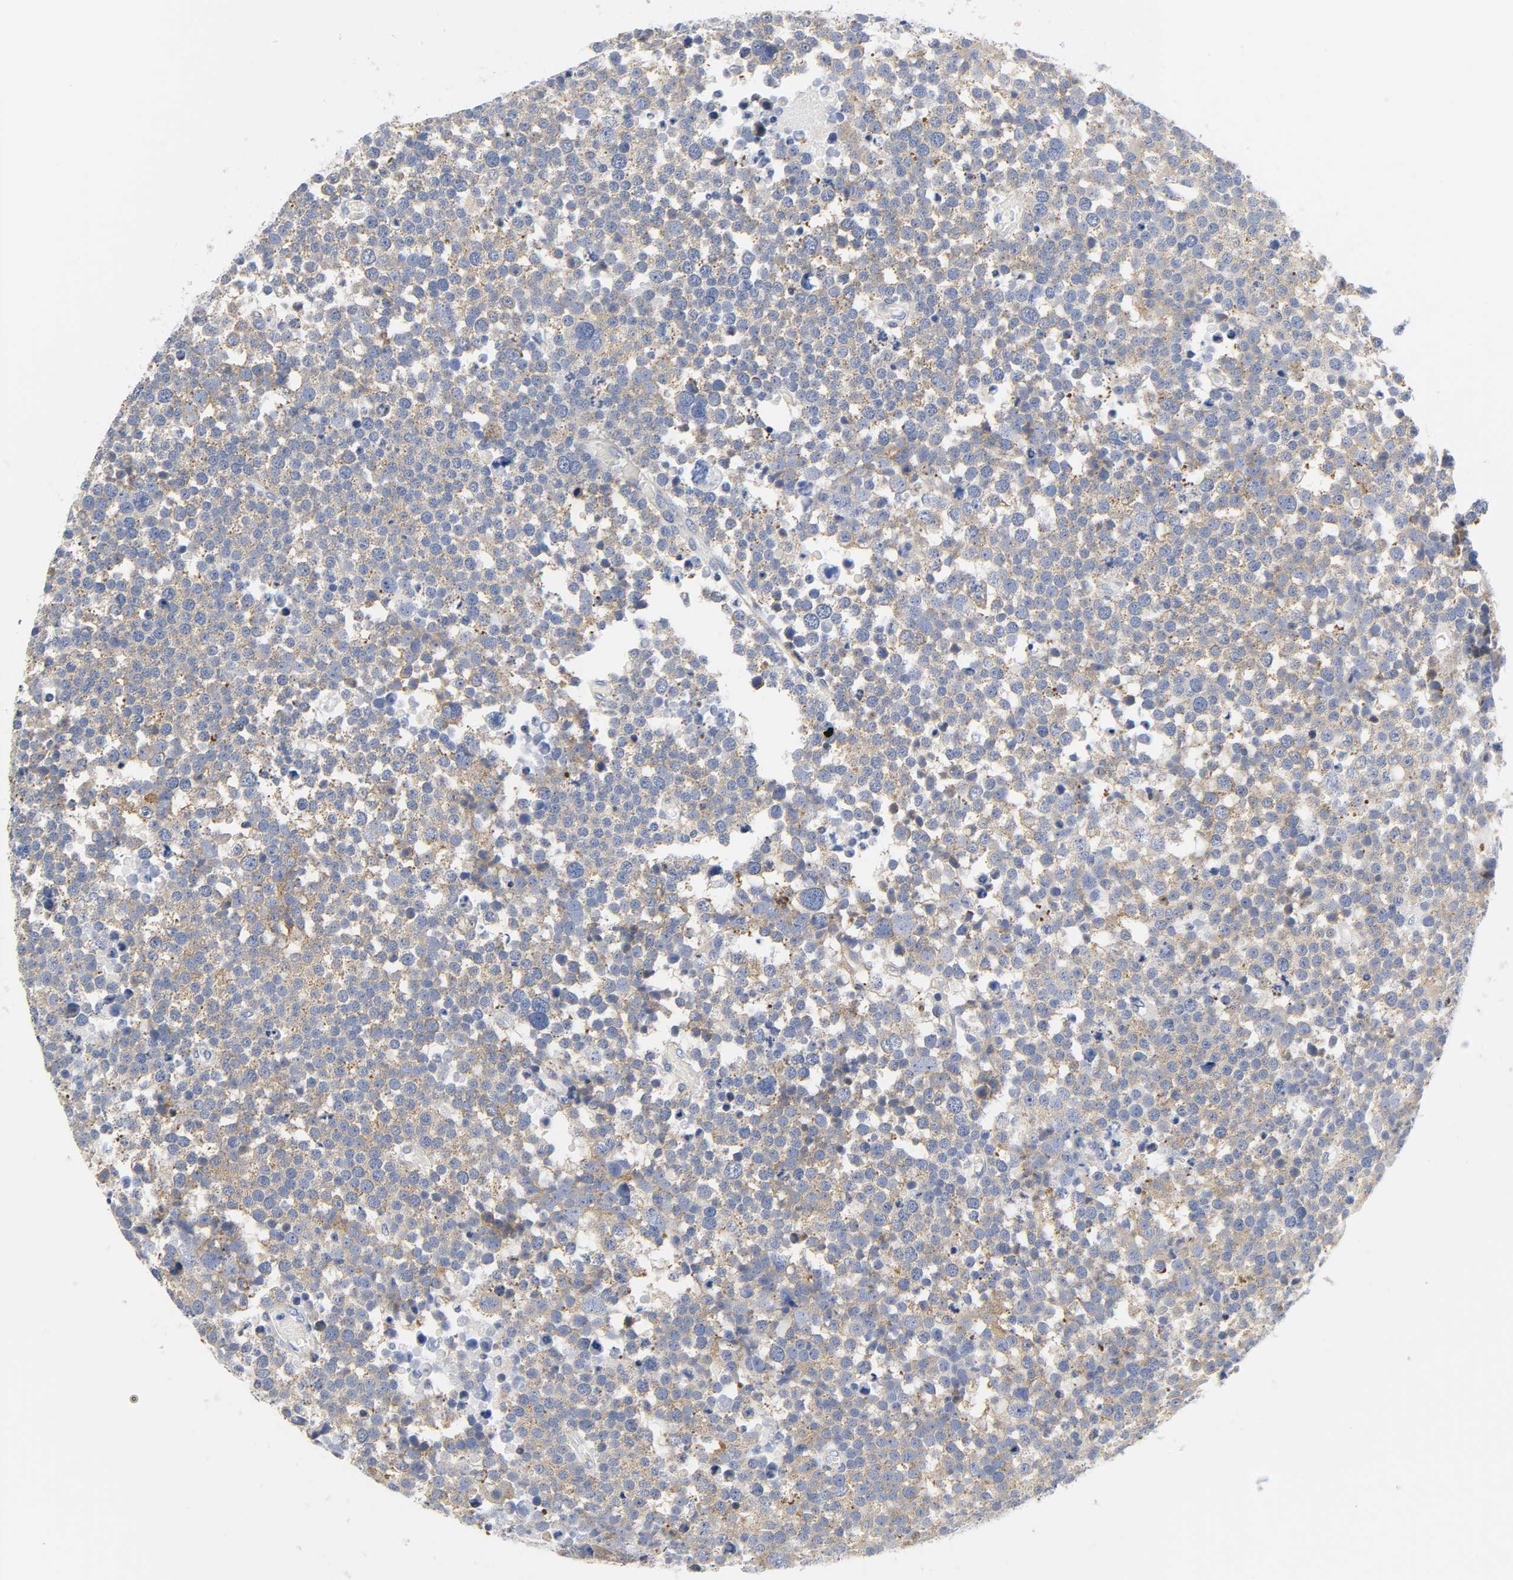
{"staining": {"intensity": "weak", "quantity": ">75%", "location": "cytoplasmic/membranous"}, "tissue": "testis cancer", "cell_type": "Tumor cells", "image_type": "cancer", "snomed": [{"axis": "morphology", "description": "Seminoma, NOS"}, {"axis": "topography", "description": "Testis"}], "caption": "The immunohistochemical stain shows weak cytoplasmic/membranous staining in tumor cells of seminoma (testis) tissue.", "gene": "REL", "patient": {"sex": "male", "age": 71}}